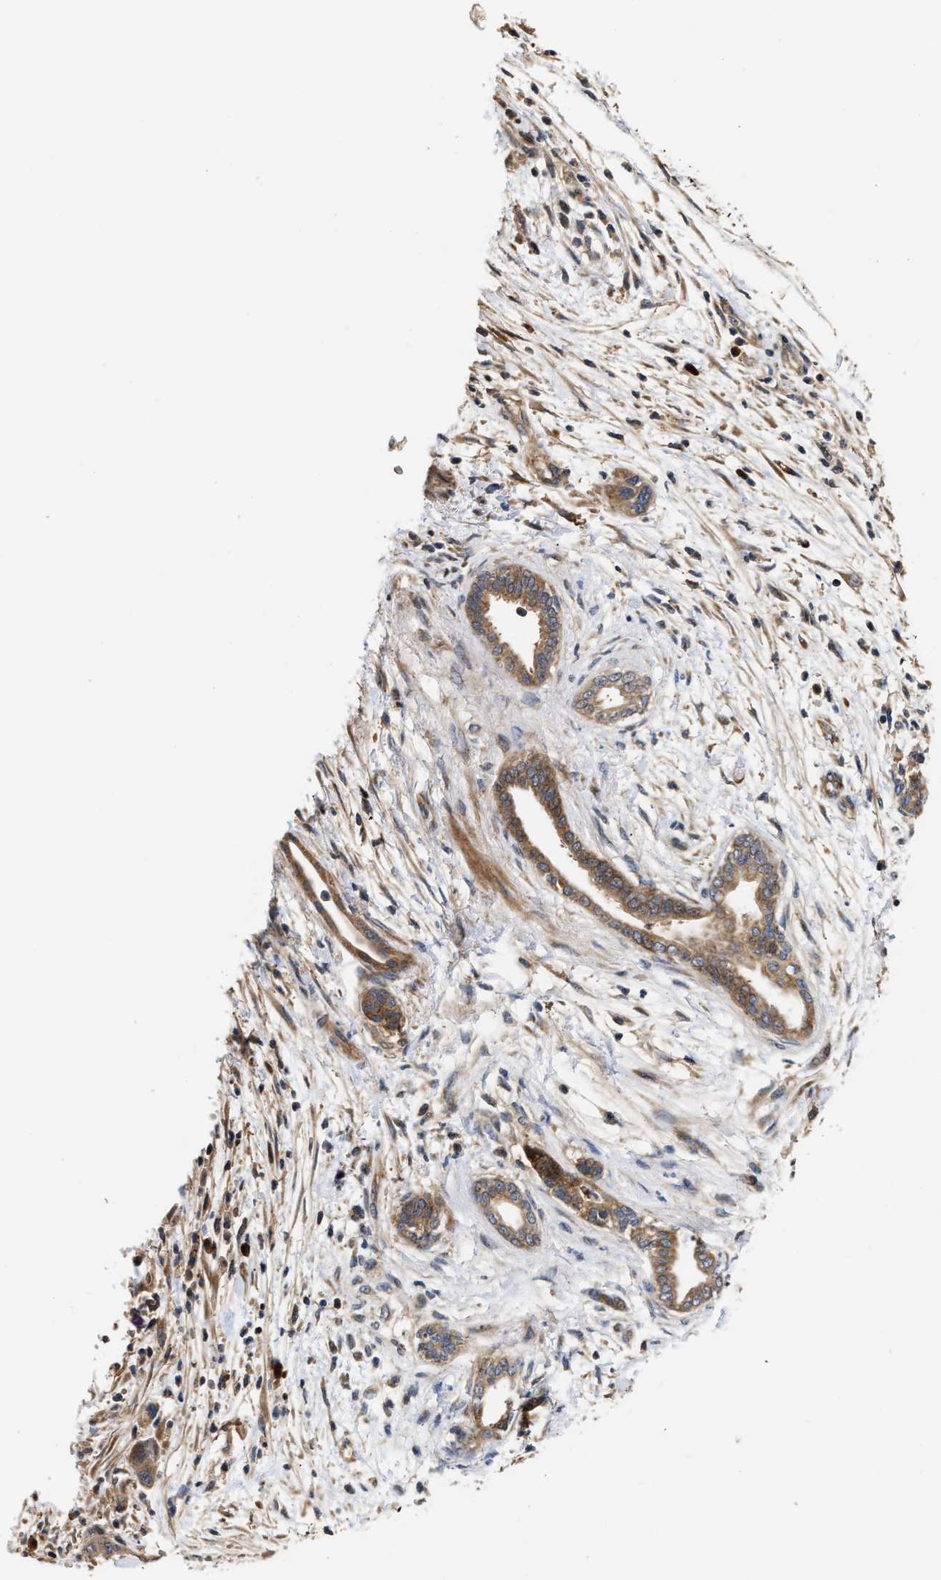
{"staining": {"intensity": "moderate", "quantity": ">75%", "location": "cytoplasmic/membranous"}, "tissue": "pancreatic cancer", "cell_type": "Tumor cells", "image_type": "cancer", "snomed": [{"axis": "morphology", "description": "Normal tissue, NOS"}, {"axis": "morphology", "description": "Adenocarcinoma, NOS"}, {"axis": "topography", "description": "Pancreas"}], "caption": "Protein analysis of adenocarcinoma (pancreatic) tissue exhibits moderate cytoplasmic/membranous expression in about >75% of tumor cells.", "gene": "CLIP2", "patient": {"sex": "female", "age": 71}}